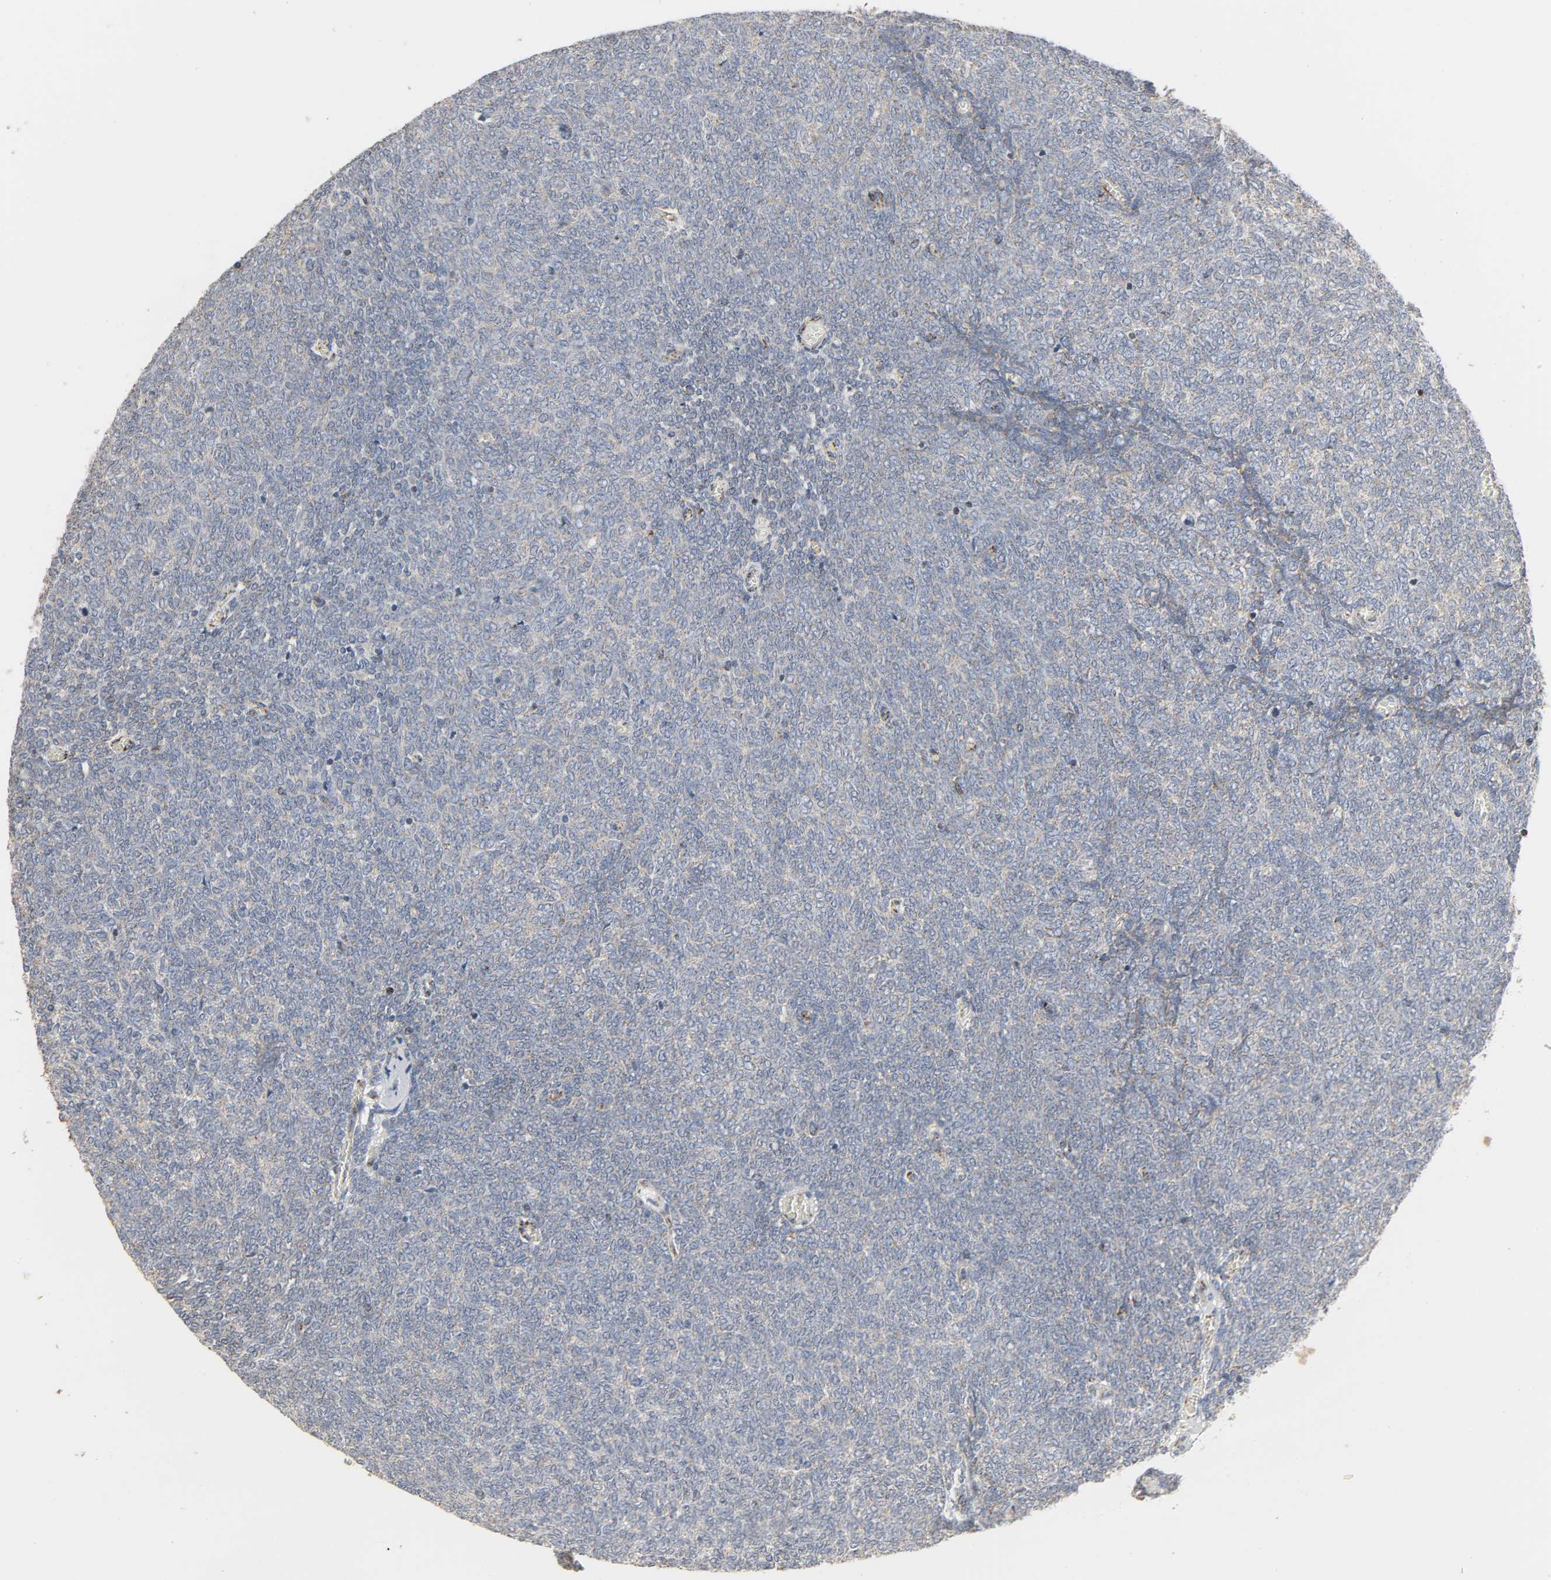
{"staining": {"intensity": "negative", "quantity": "none", "location": "none"}, "tissue": "renal cancer", "cell_type": "Tumor cells", "image_type": "cancer", "snomed": [{"axis": "morphology", "description": "Neoplasm, malignant, NOS"}, {"axis": "topography", "description": "Kidney"}], "caption": "Immunohistochemical staining of renal cancer (malignant neoplasm) reveals no significant staining in tumor cells. The staining was performed using DAB (3,3'-diaminobenzidine) to visualize the protein expression in brown, while the nuclei were stained in blue with hematoxylin (Magnification: 20x).", "gene": "ACAT1", "patient": {"sex": "male", "age": 28}}